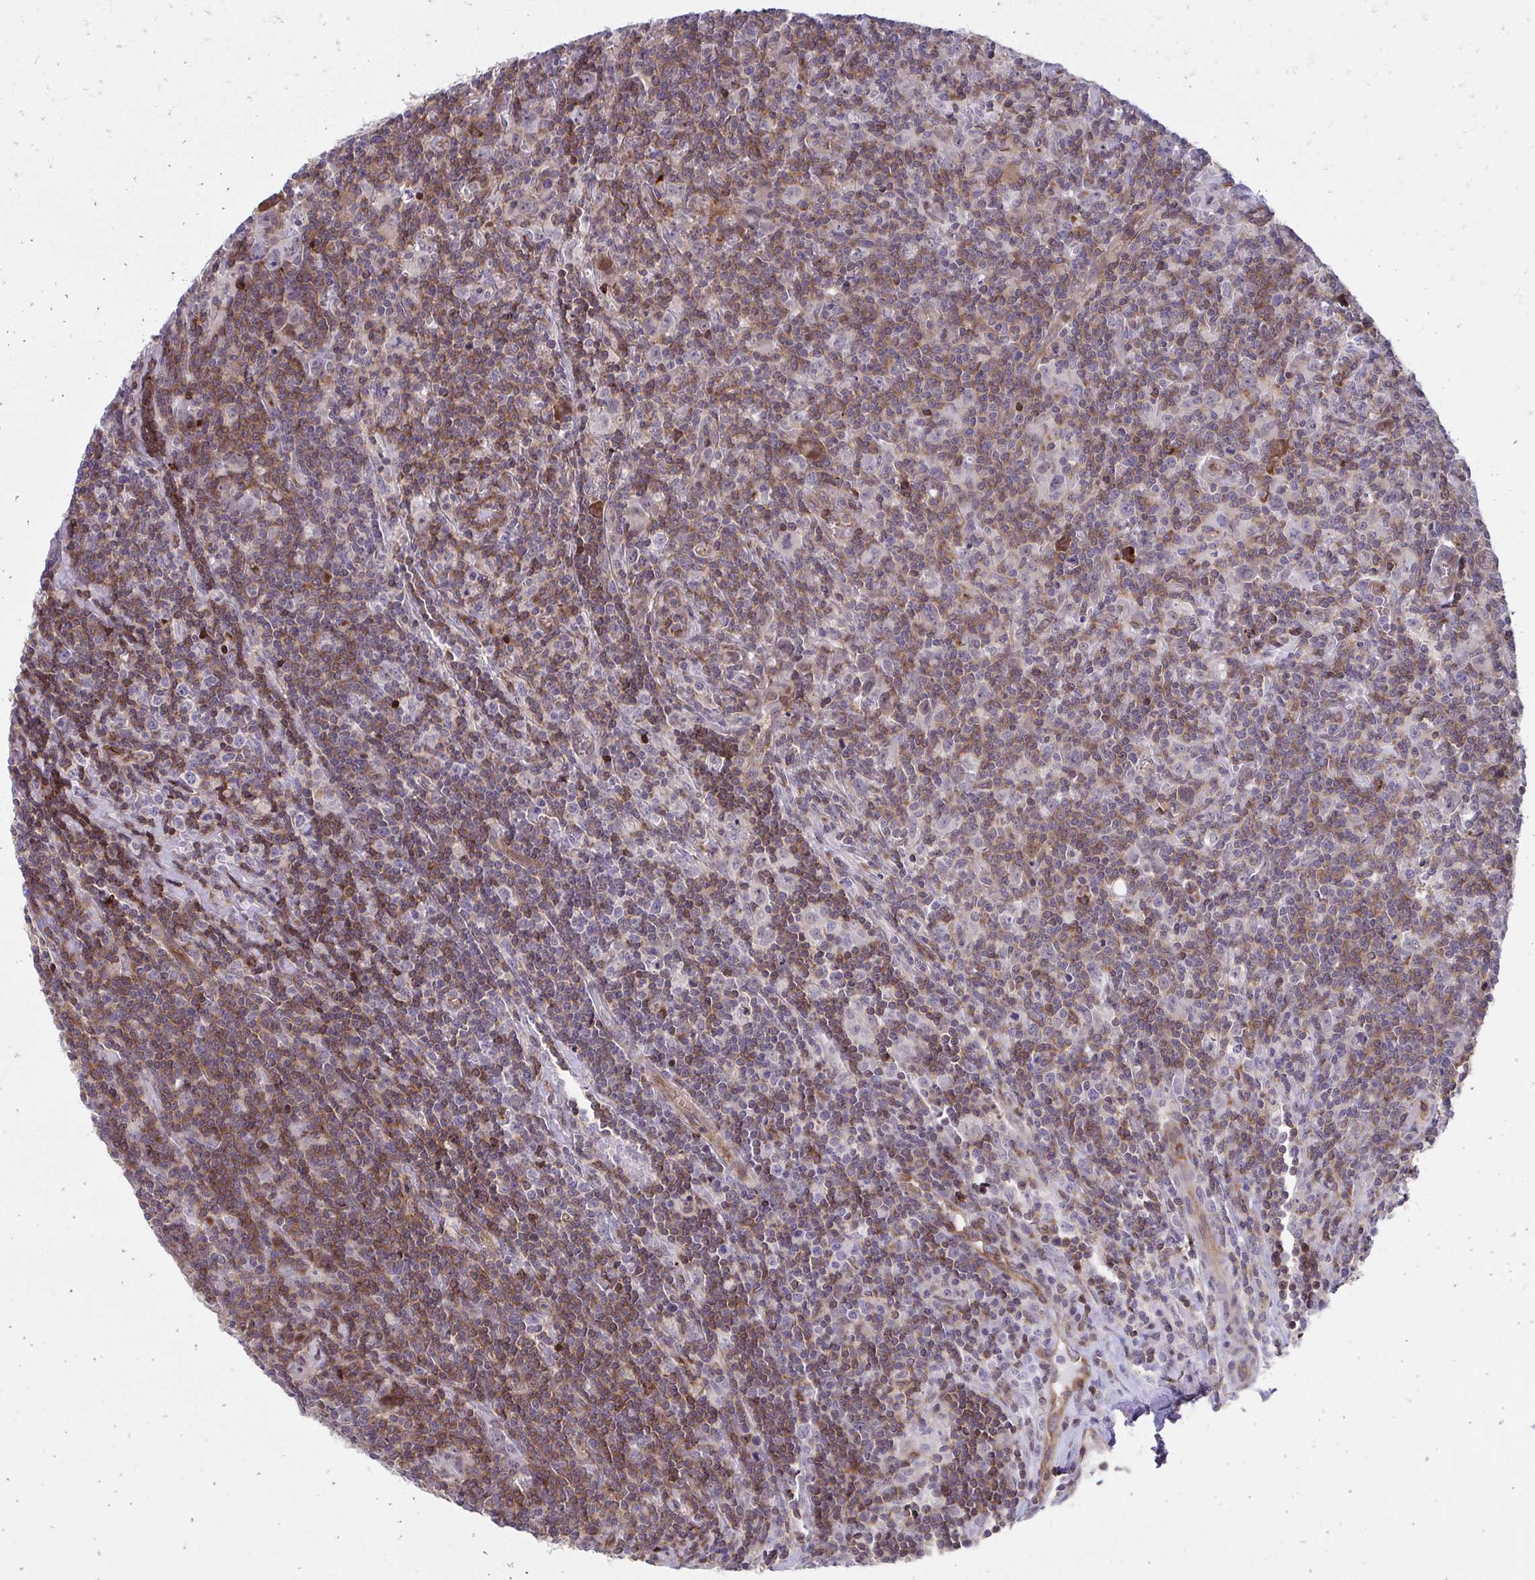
{"staining": {"intensity": "weak", "quantity": "<25%", "location": "cytoplasmic/membranous"}, "tissue": "lymphoma", "cell_type": "Tumor cells", "image_type": "cancer", "snomed": [{"axis": "morphology", "description": "Hodgkin's disease, NOS"}, {"axis": "topography", "description": "Lymph node"}], "caption": "Human Hodgkin's disease stained for a protein using immunohistochemistry exhibits no expression in tumor cells.", "gene": "FOXN3", "patient": {"sex": "female", "age": 18}}